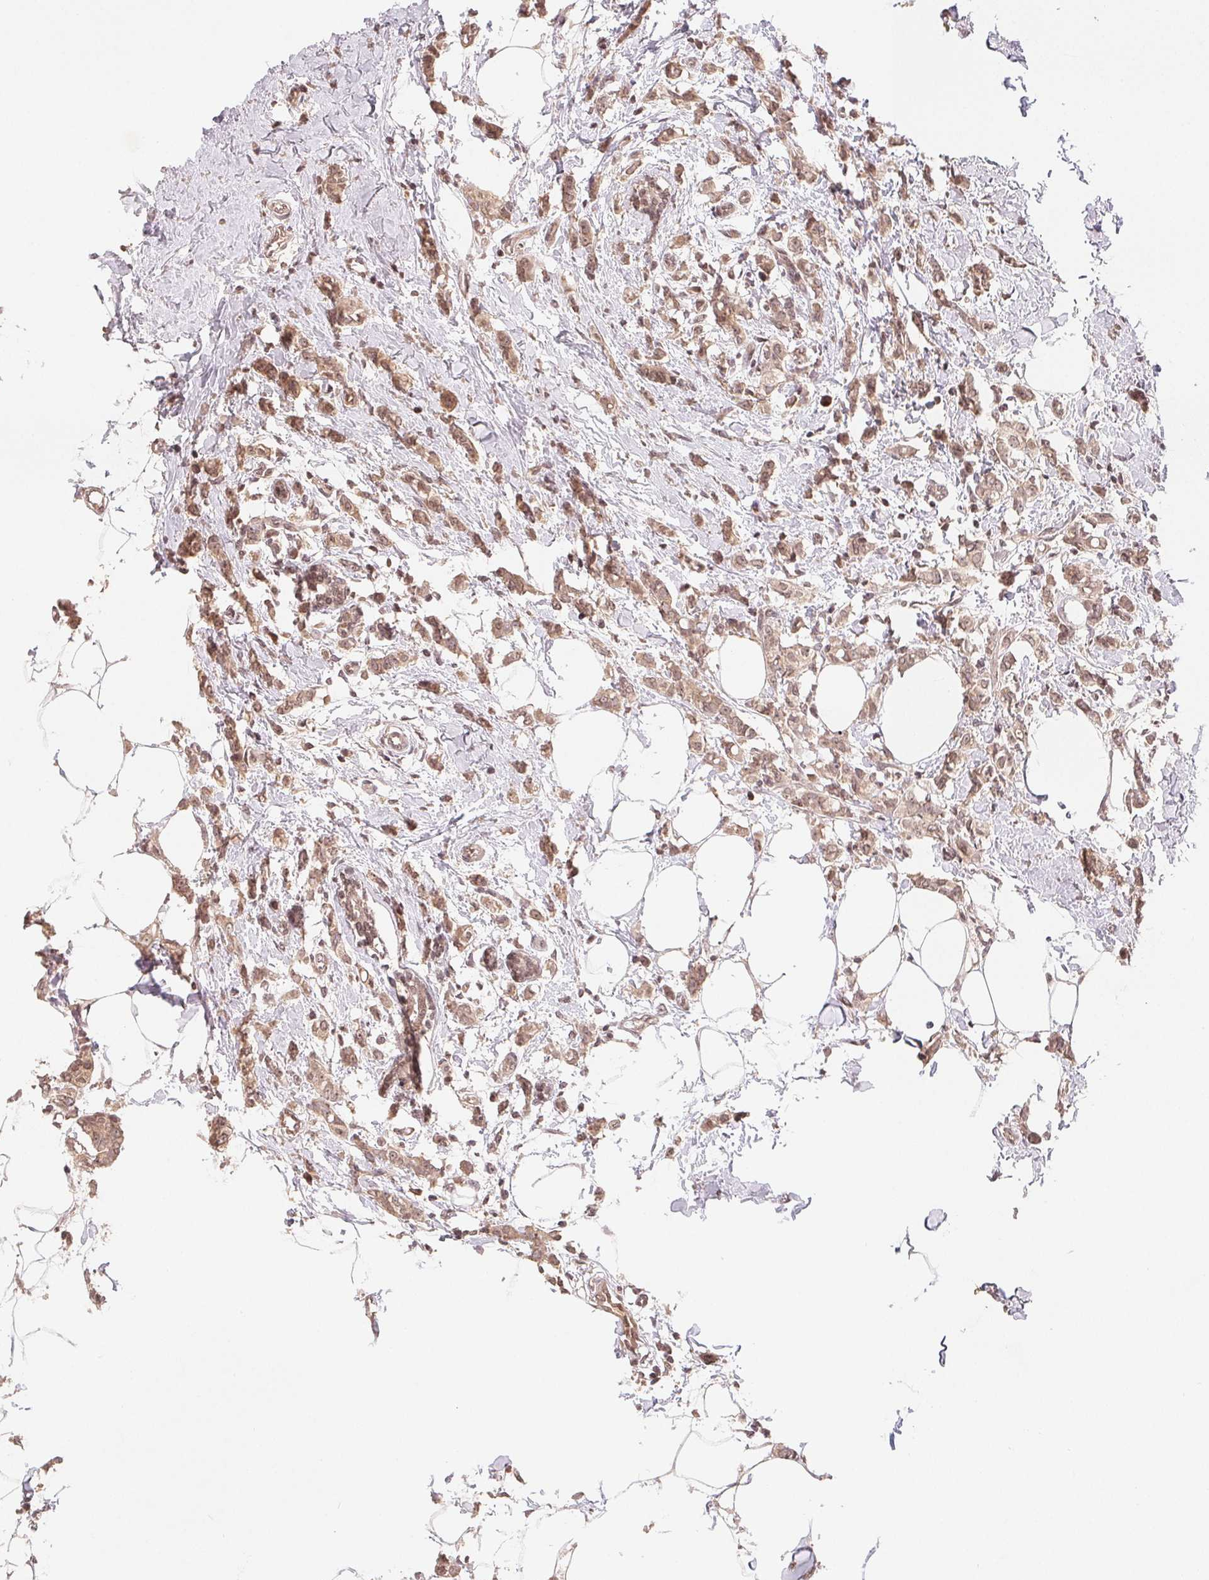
{"staining": {"intensity": "weak", "quantity": ">75%", "location": "cytoplasmic/membranous,nuclear"}, "tissue": "breast cancer", "cell_type": "Tumor cells", "image_type": "cancer", "snomed": [{"axis": "morphology", "description": "Duct carcinoma"}, {"axis": "topography", "description": "Breast"}], "caption": "This is an image of immunohistochemistry staining of breast infiltrating ductal carcinoma, which shows weak positivity in the cytoplasmic/membranous and nuclear of tumor cells.", "gene": "HMGN3", "patient": {"sex": "female", "age": 40}}